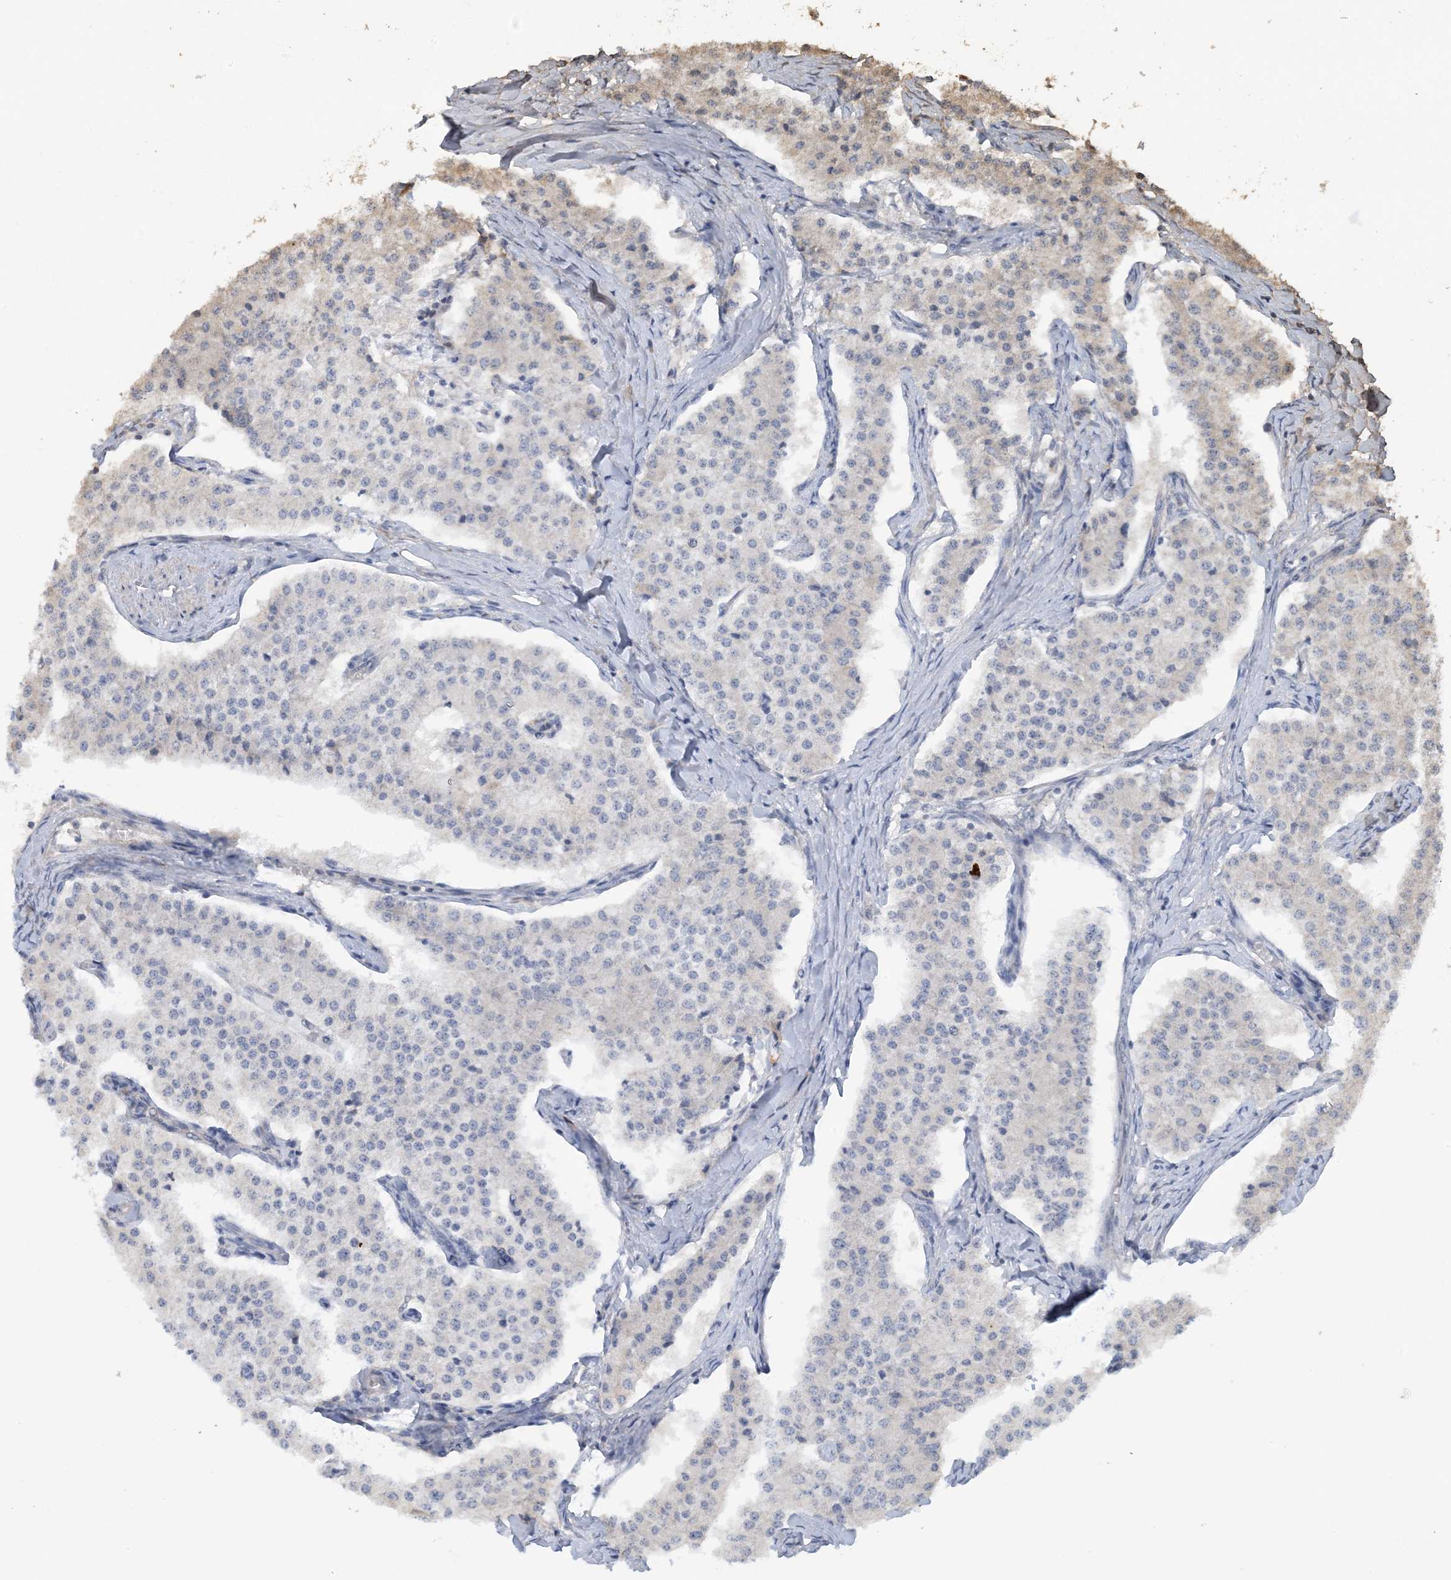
{"staining": {"intensity": "negative", "quantity": "none", "location": "none"}, "tissue": "carcinoid", "cell_type": "Tumor cells", "image_type": "cancer", "snomed": [{"axis": "morphology", "description": "Carcinoid, malignant, NOS"}, {"axis": "topography", "description": "Colon"}], "caption": "DAB (3,3'-diaminobenzidine) immunohistochemical staining of human carcinoid (malignant) shows no significant expression in tumor cells. The staining is performed using DAB brown chromogen with nuclei counter-stained in using hematoxylin.", "gene": "ACYP2", "patient": {"sex": "female", "age": 52}}